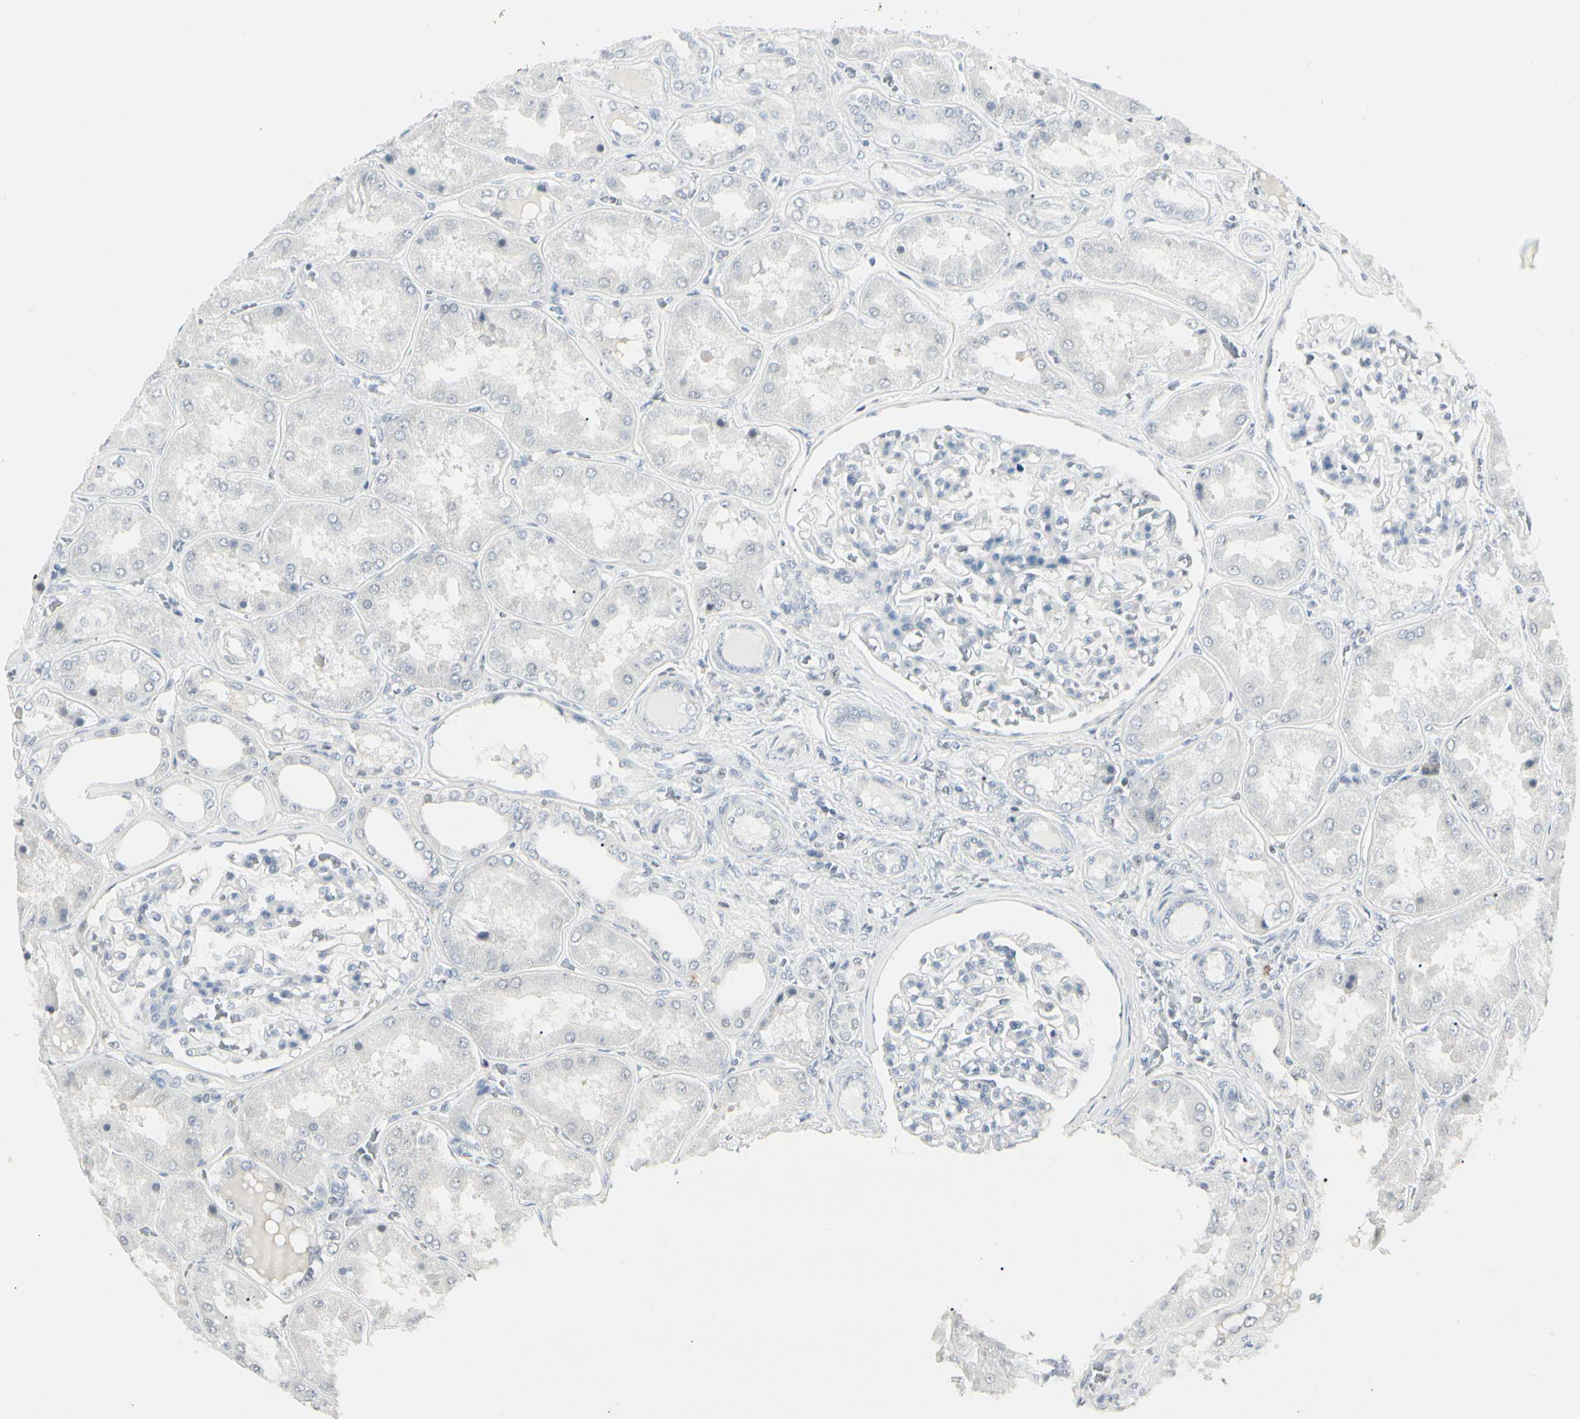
{"staining": {"intensity": "negative", "quantity": "none", "location": "none"}, "tissue": "kidney", "cell_type": "Cells in glomeruli", "image_type": "normal", "snomed": [{"axis": "morphology", "description": "Normal tissue, NOS"}, {"axis": "topography", "description": "Kidney"}], "caption": "An immunohistochemistry (IHC) micrograph of normal kidney is shown. There is no staining in cells in glomeruli of kidney.", "gene": "ZBTB7B", "patient": {"sex": "female", "age": 56}}